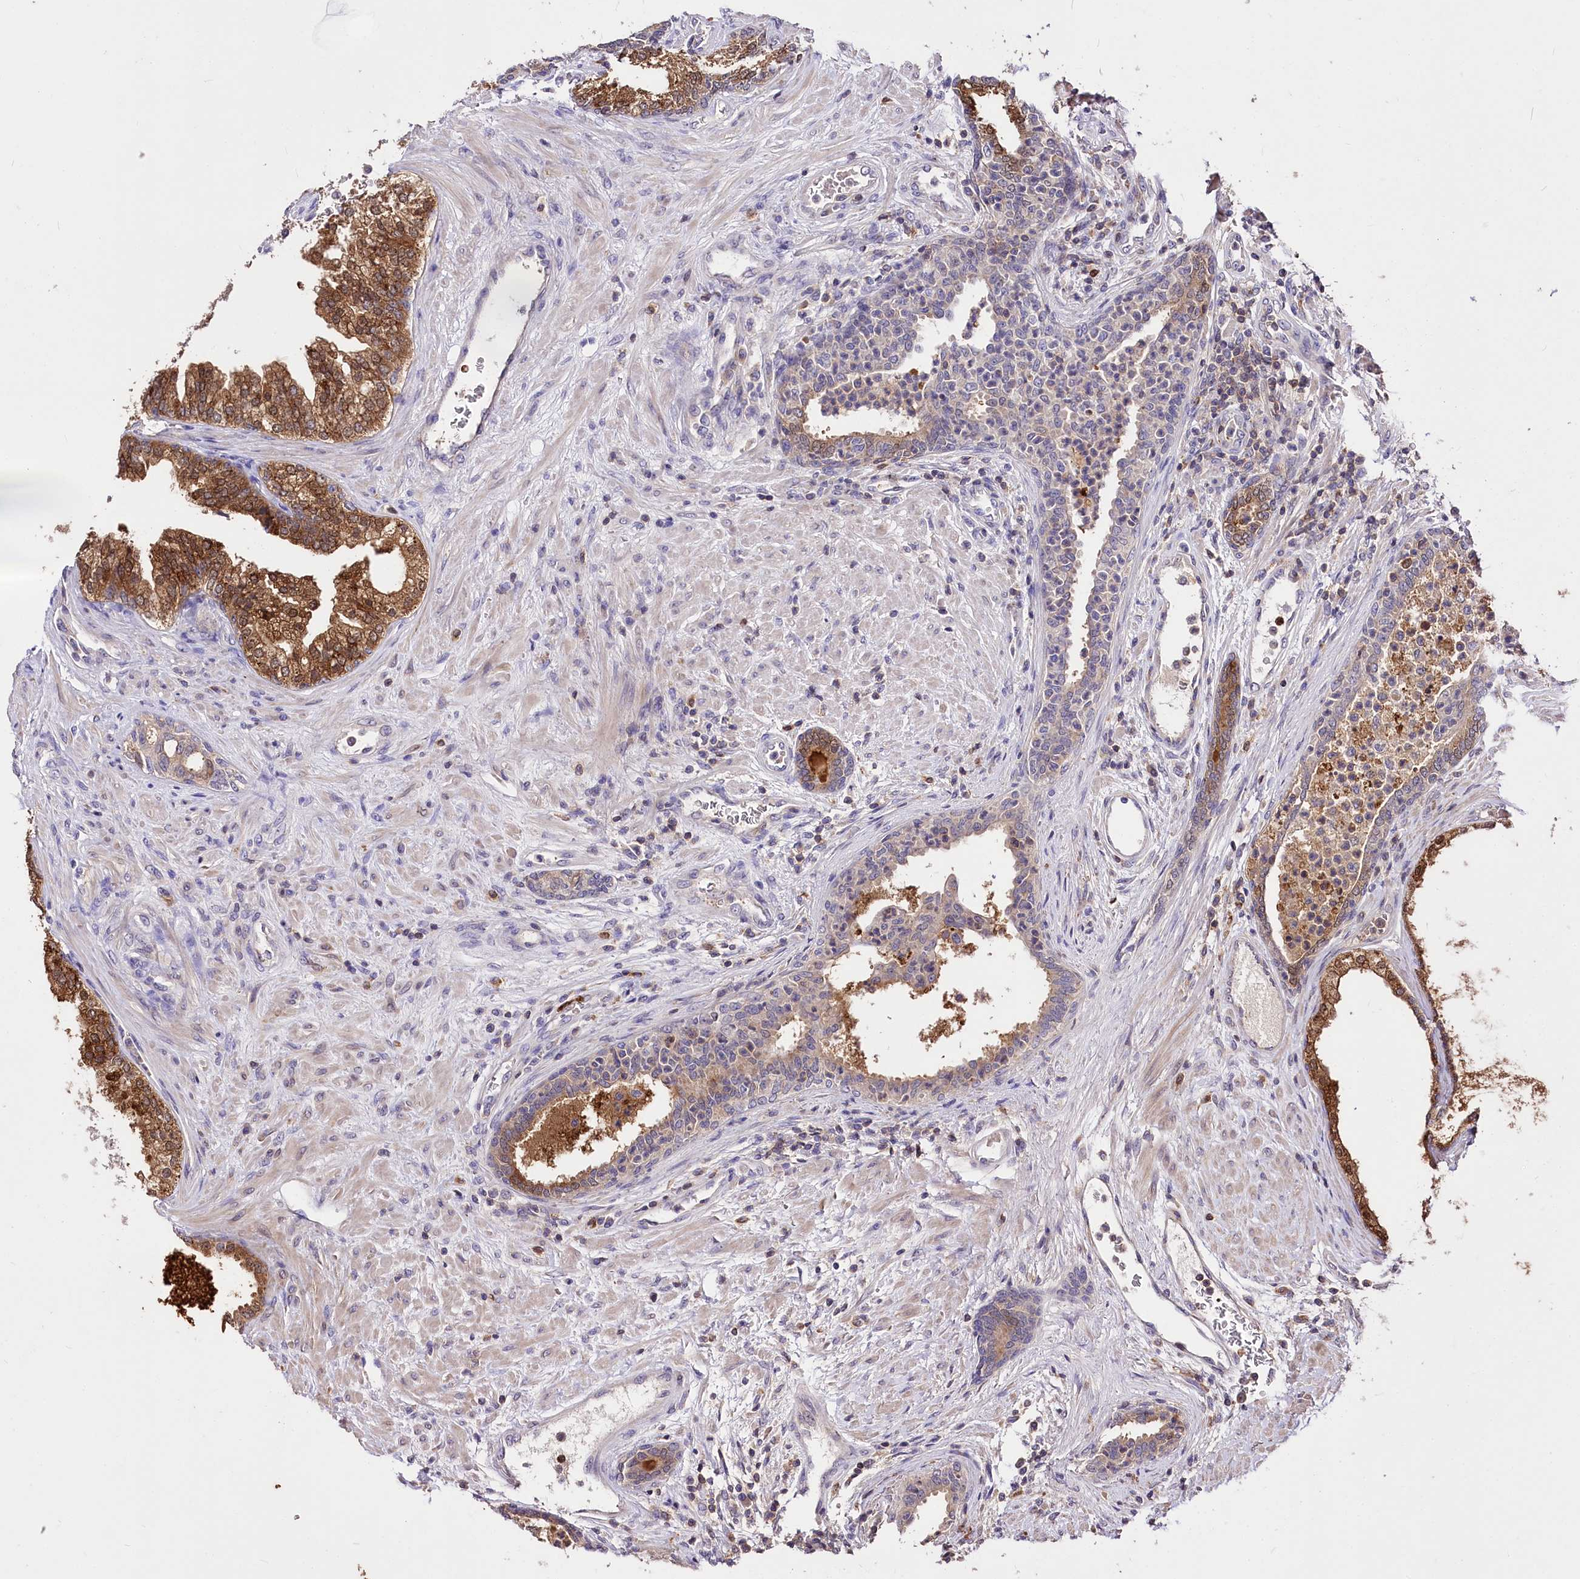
{"staining": {"intensity": "moderate", "quantity": "25%-75%", "location": "cytoplasmic/membranous,nuclear"}, "tissue": "prostate", "cell_type": "Glandular cells", "image_type": "normal", "snomed": [{"axis": "morphology", "description": "Normal tissue, NOS"}, {"axis": "topography", "description": "Prostate"}], "caption": "Human prostate stained with a protein marker reveals moderate staining in glandular cells.", "gene": "SERGEF", "patient": {"sex": "male", "age": 76}}